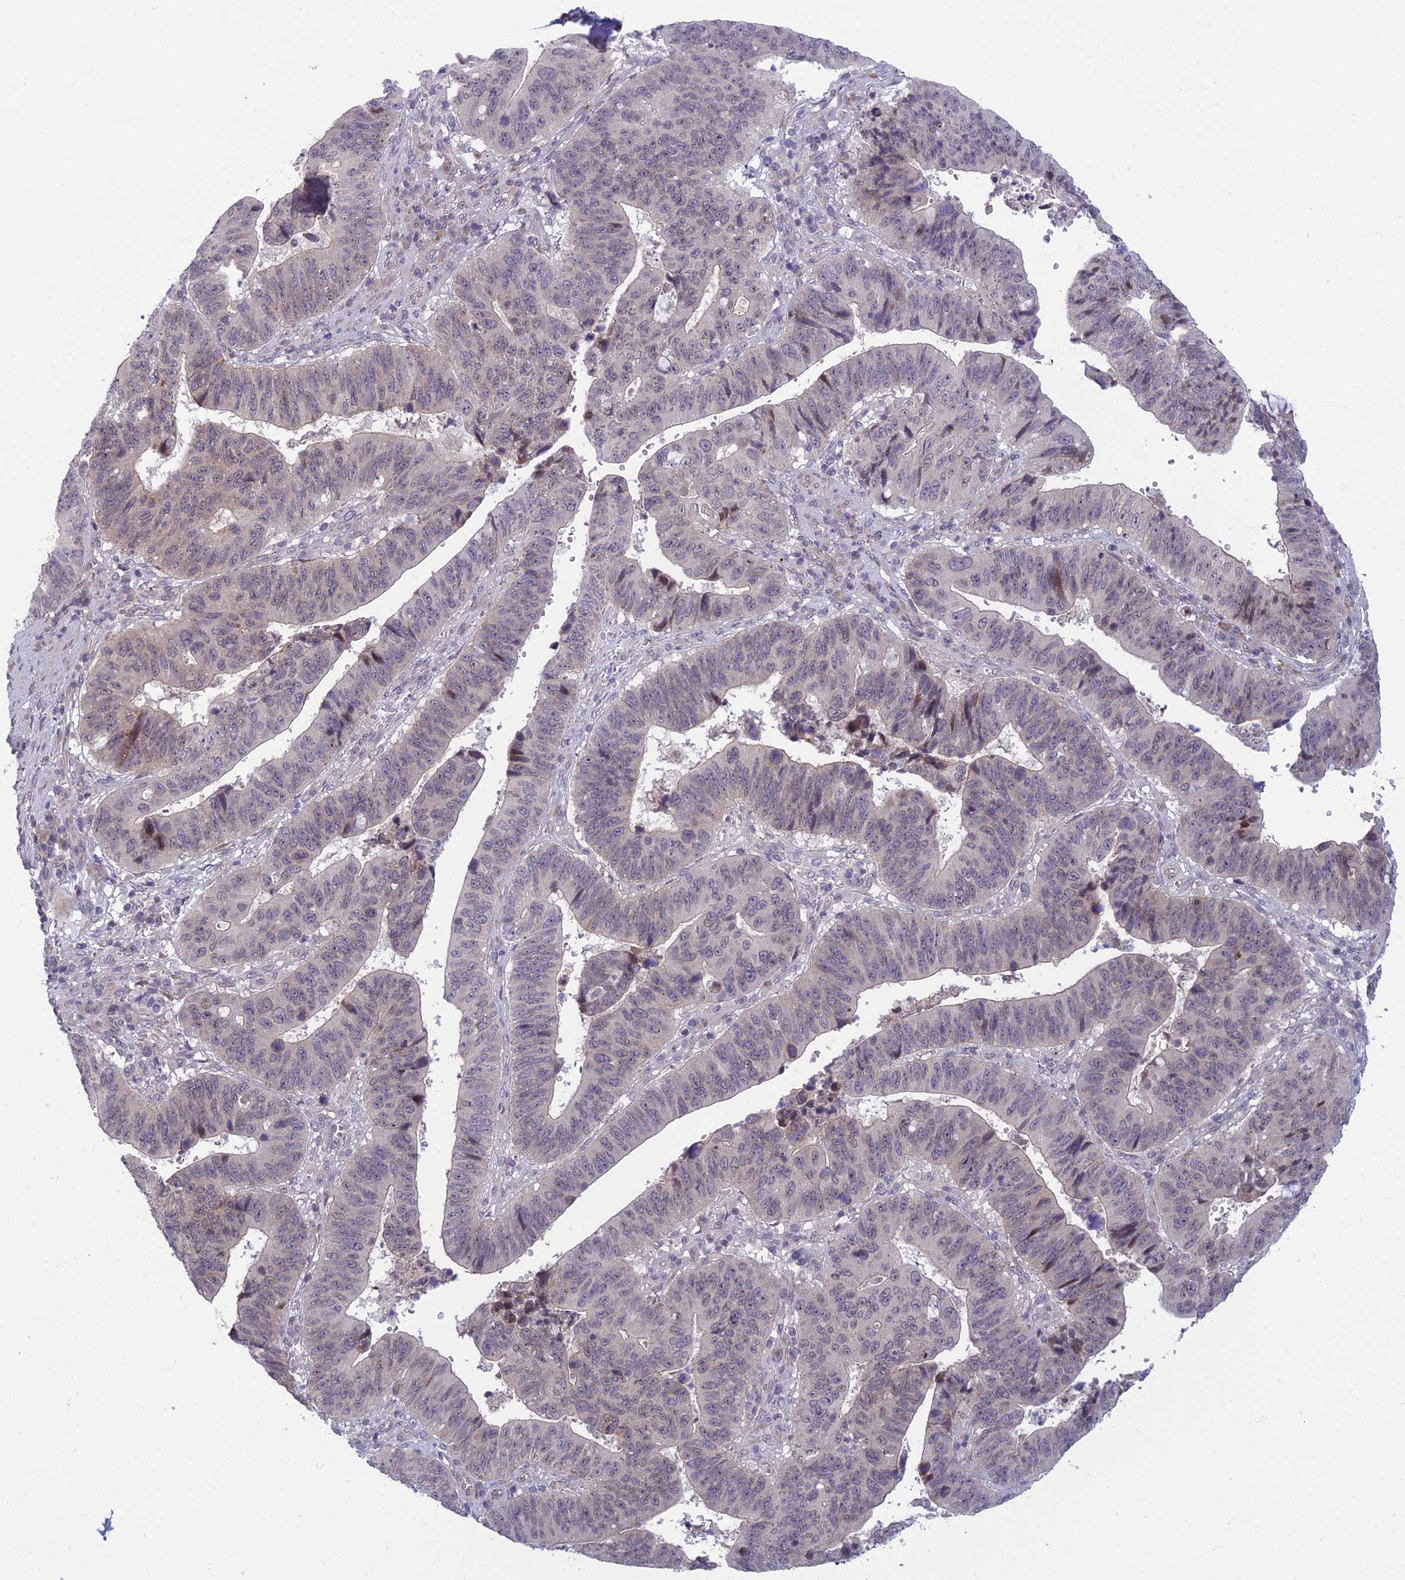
{"staining": {"intensity": "weak", "quantity": "25%-75%", "location": "nuclear"}, "tissue": "stomach cancer", "cell_type": "Tumor cells", "image_type": "cancer", "snomed": [{"axis": "morphology", "description": "Adenocarcinoma, NOS"}, {"axis": "topography", "description": "Stomach"}], "caption": "An immunohistochemistry image of neoplastic tissue is shown. Protein staining in brown shows weak nuclear positivity in adenocarcinoma (stomach) within tumor cells. (brown staining indicates protein expression, while blue staining denotes nuclei).", "gene": "DTX2", "patient": {"sex": "male", "age": 59}}